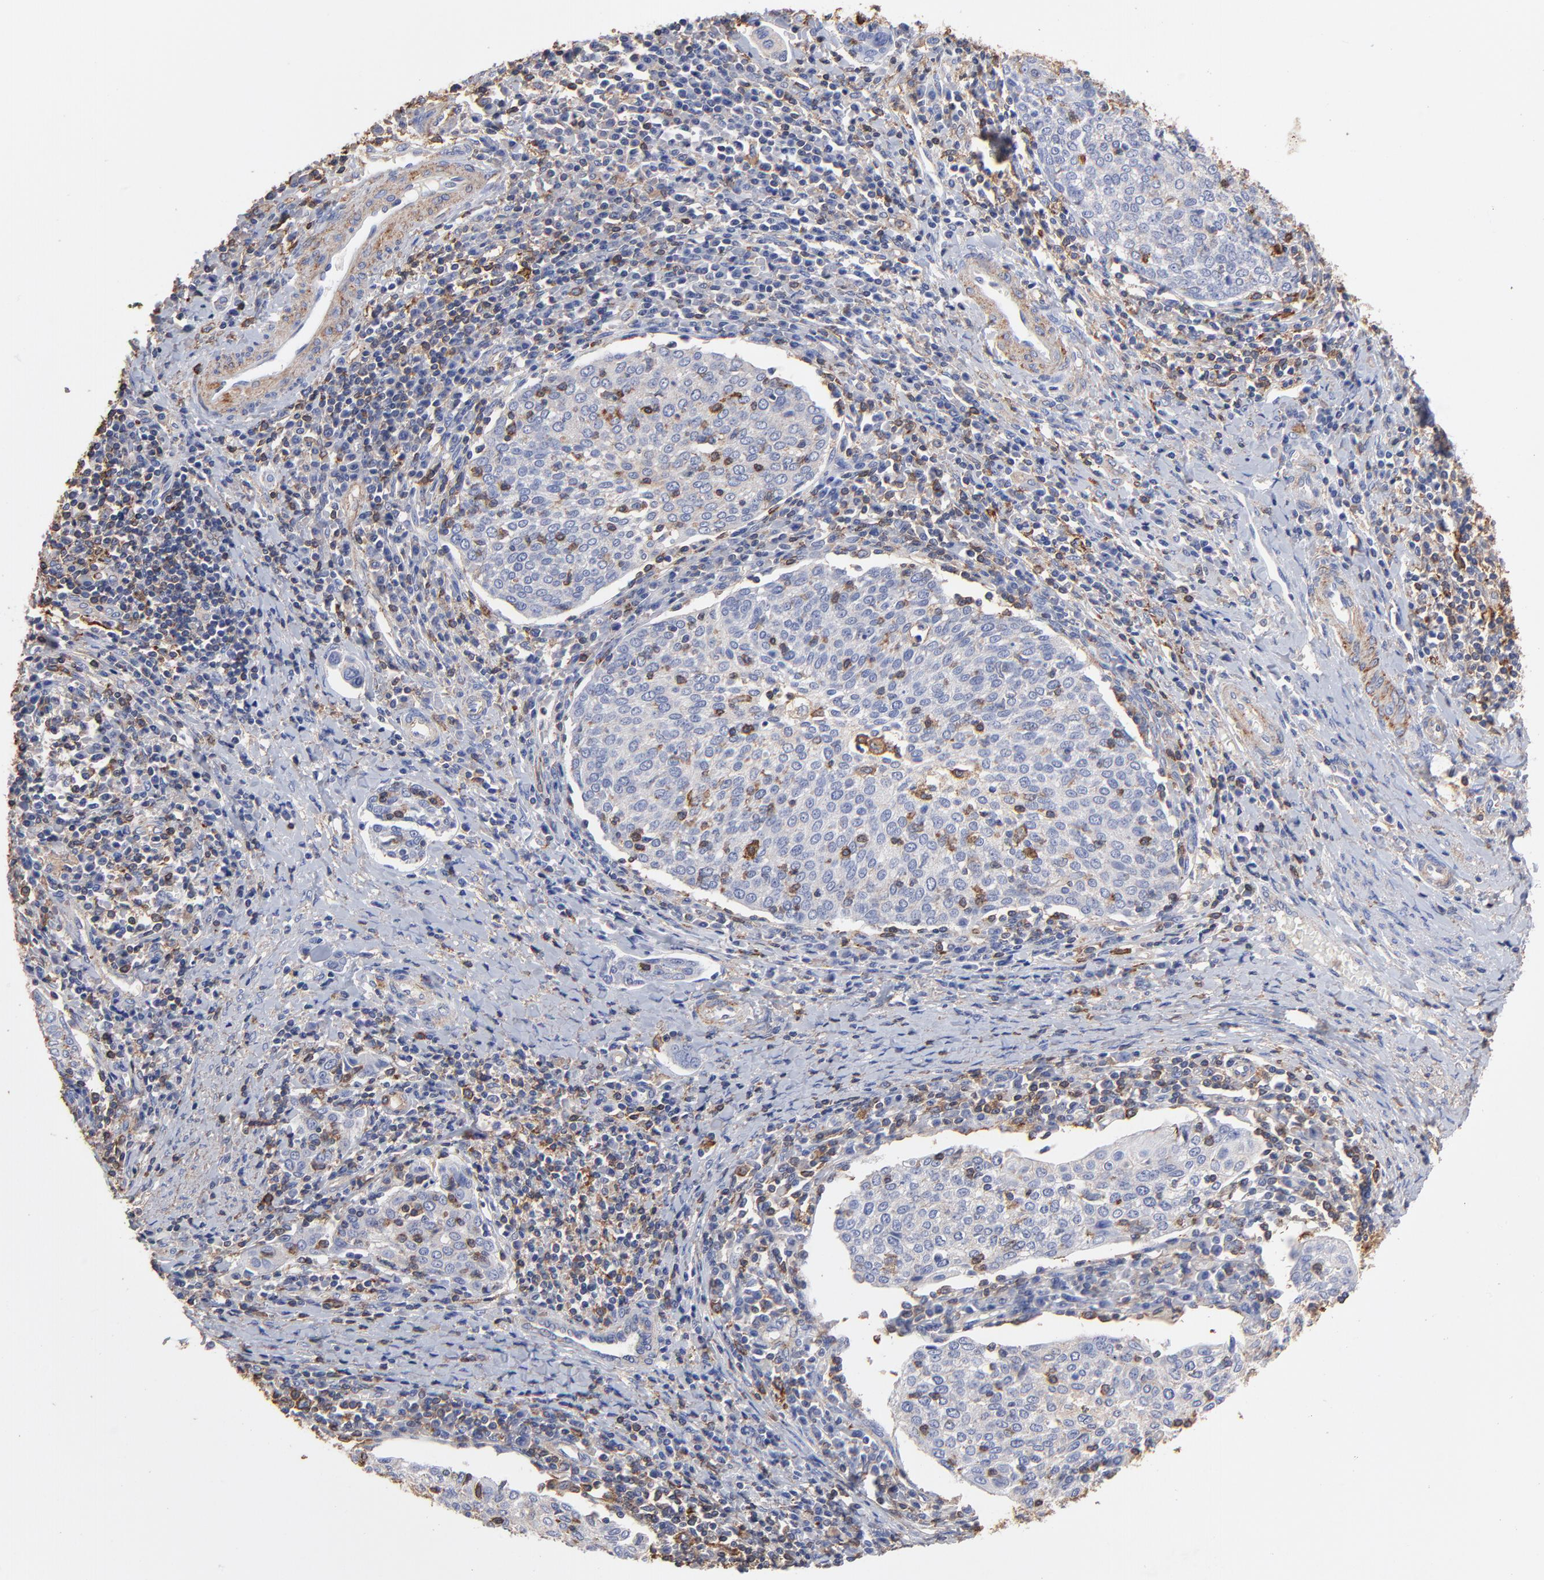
{"staining": {"intensity": "weak", "quantity": "25%-75%", "location": "cytoplasmic/membranous"}, "tissue": "cervical cancer", "cell_type": "Tumor cells", "image_type": "cancer", "snomed": [{"axis": "morphology", "description": "Squamous cell carcinoma, NOS"}, {"axis": "topography", "description": "Cervix"}], "caption": "Tumor cells exhibit low levels of weak cytoplasmic/membranous positivity in approximately 25%-75% of cells in cervical cancer (squamous cell carcinoma).", "gene": "ASL", "patient": {"sex": "female", "age": 40}}